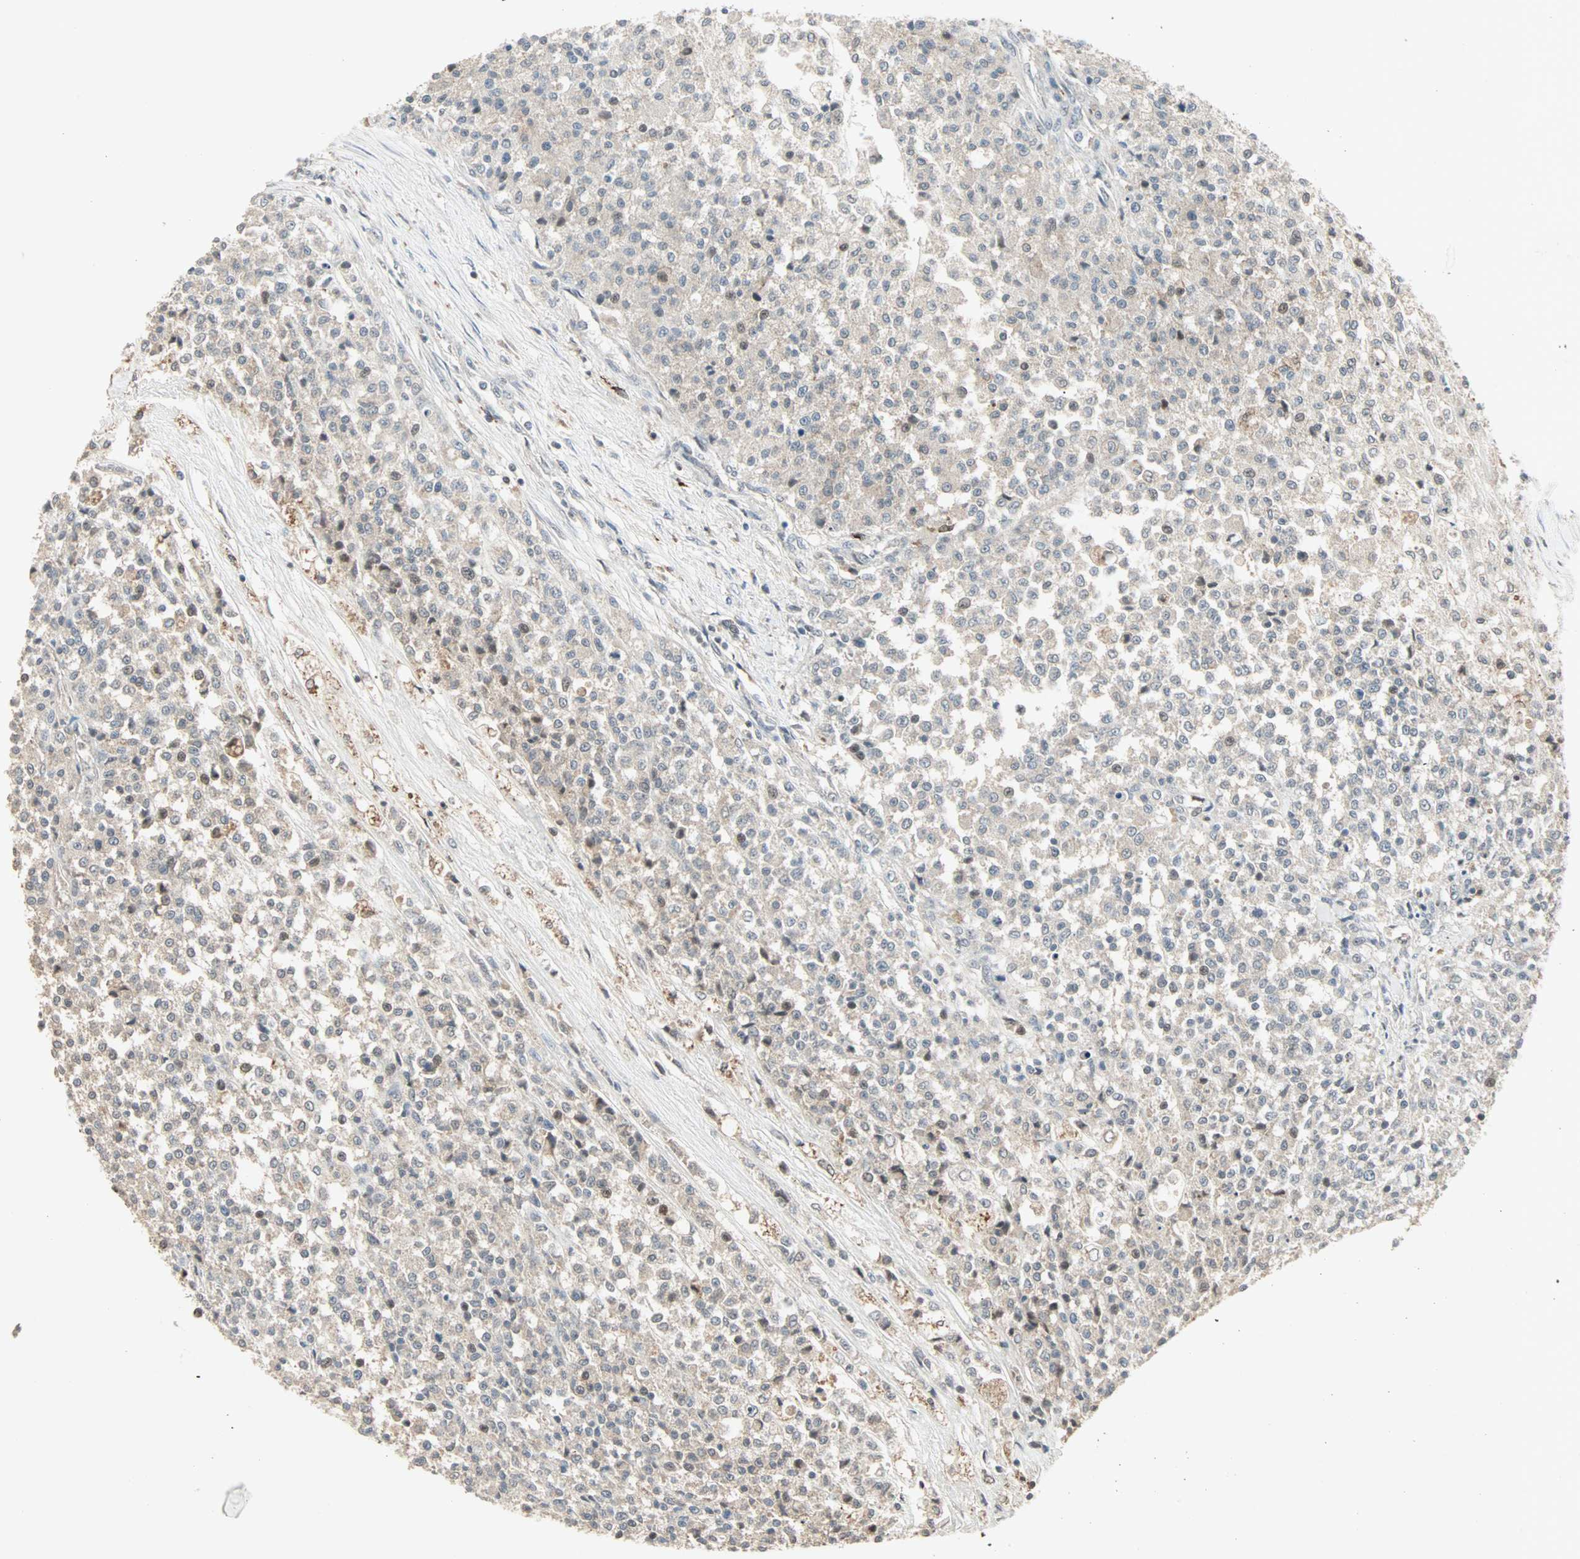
{"staining": {"intensity": "weak", "quantity": ">75%", "location": "cytoplasmic/membranous"}, "tissue": "testis cancer", "cell_type": "Tumor cells", "image_type": "cancer", "snomed": [{"axis": "morphology", "description": "Seminoma, NOS"}, {"axis": "topography", "description": "Testis"}], "caption": "Weak cytoplasmic/membranous expression for a protein is identified in about >75% of tumor cells of testis cancer using immunohistochemistry.", "gene": "KDM4A", "patient": {"sex": "male", "age": 59}}